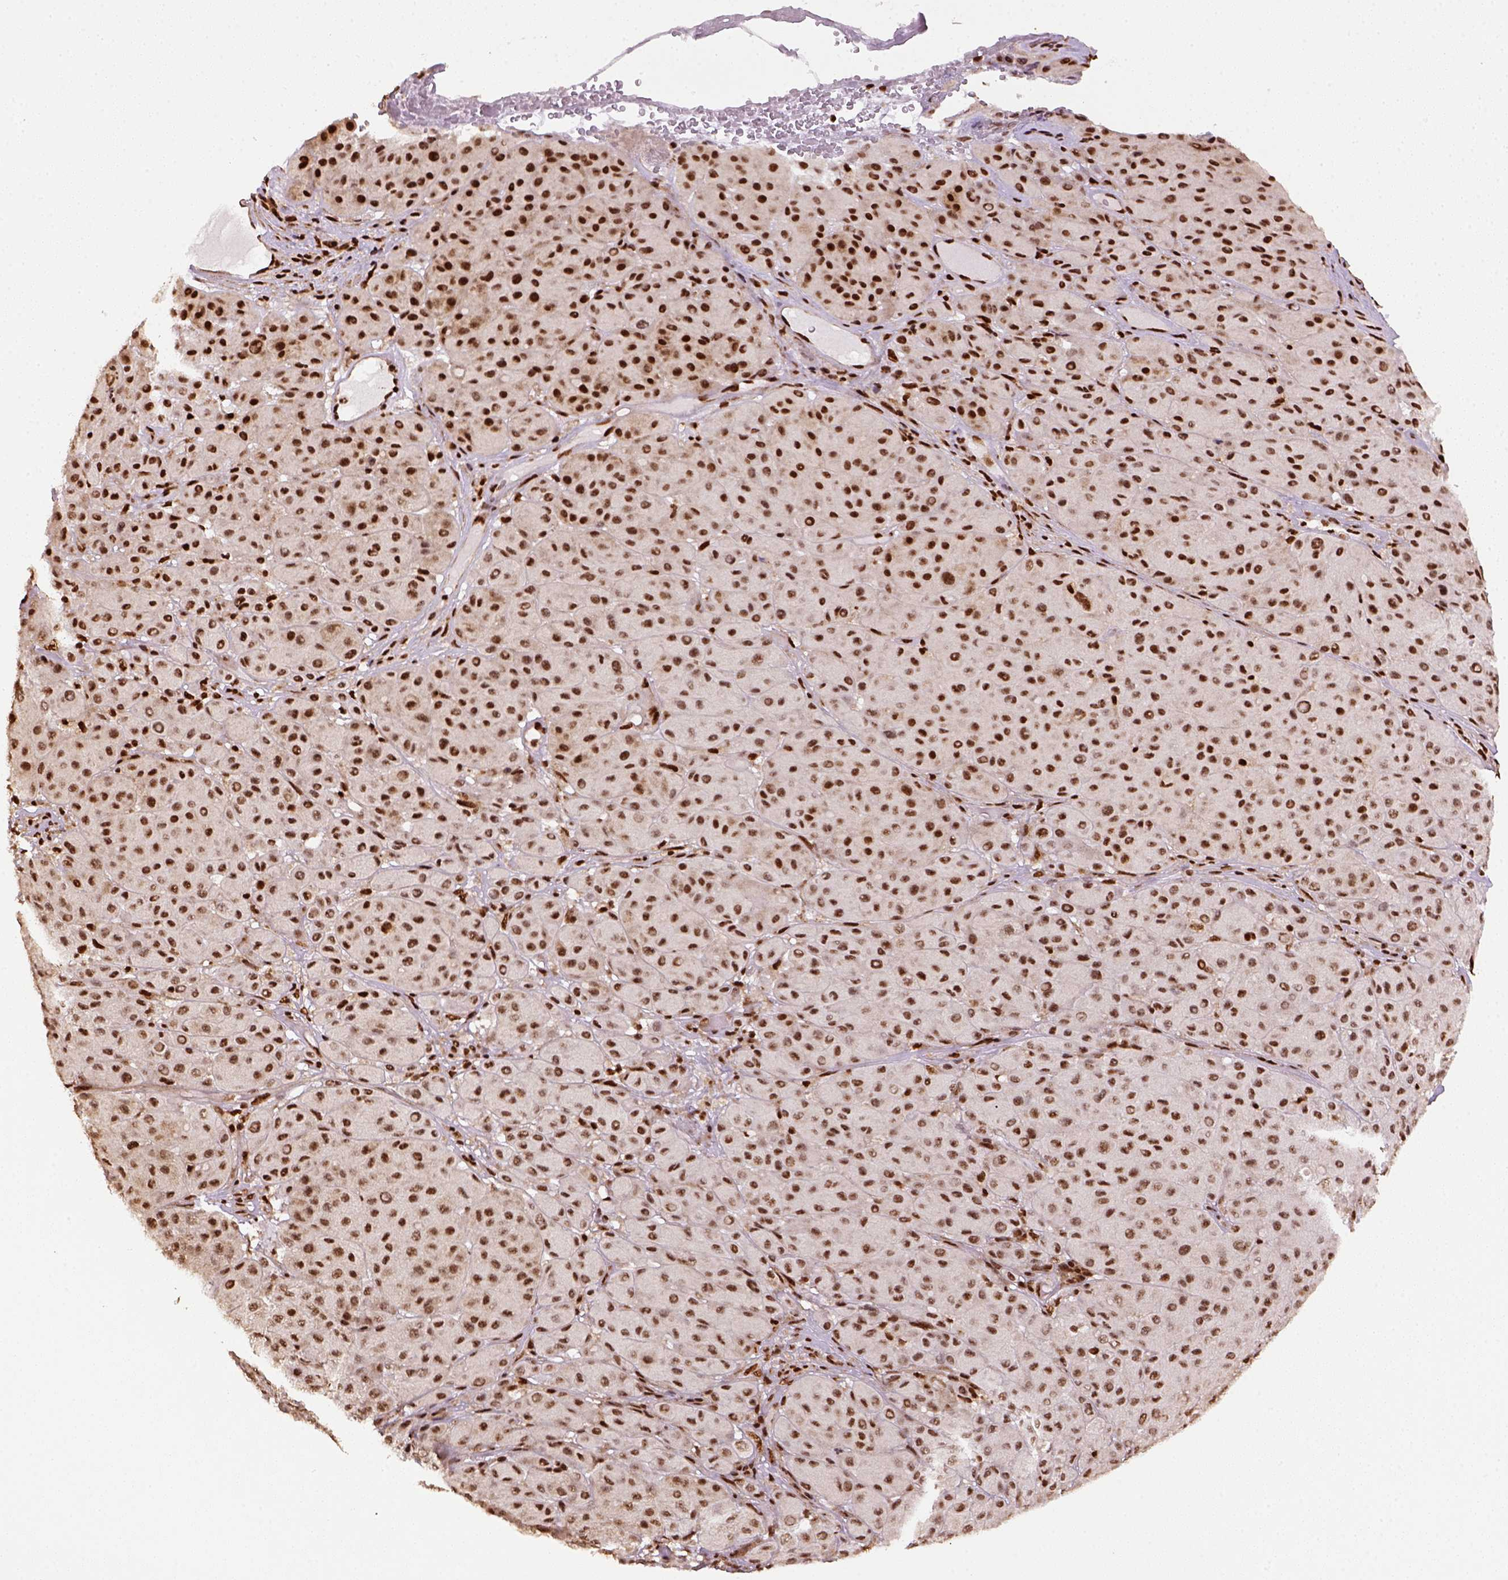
{"staining": {"intensity": "strong", "quantity": ">75%", "location": "nuclear"}, "tissue": "melanoma", "cell_type": "Tumor cells", "image_type": "cancer", "snomed": [{"axis": "morphology", "description": "Malignant melanoma, Metastatic site"}, {"axis": "topography", "description": "Smooth muscle"}], "caption": "A brown stain highlights strong nuclear positivity of a protein in malignant melanoma (metastatic site) tumor cells.", "gene": "CCAR1", "patient": {"sex": "male", "age": 41}}